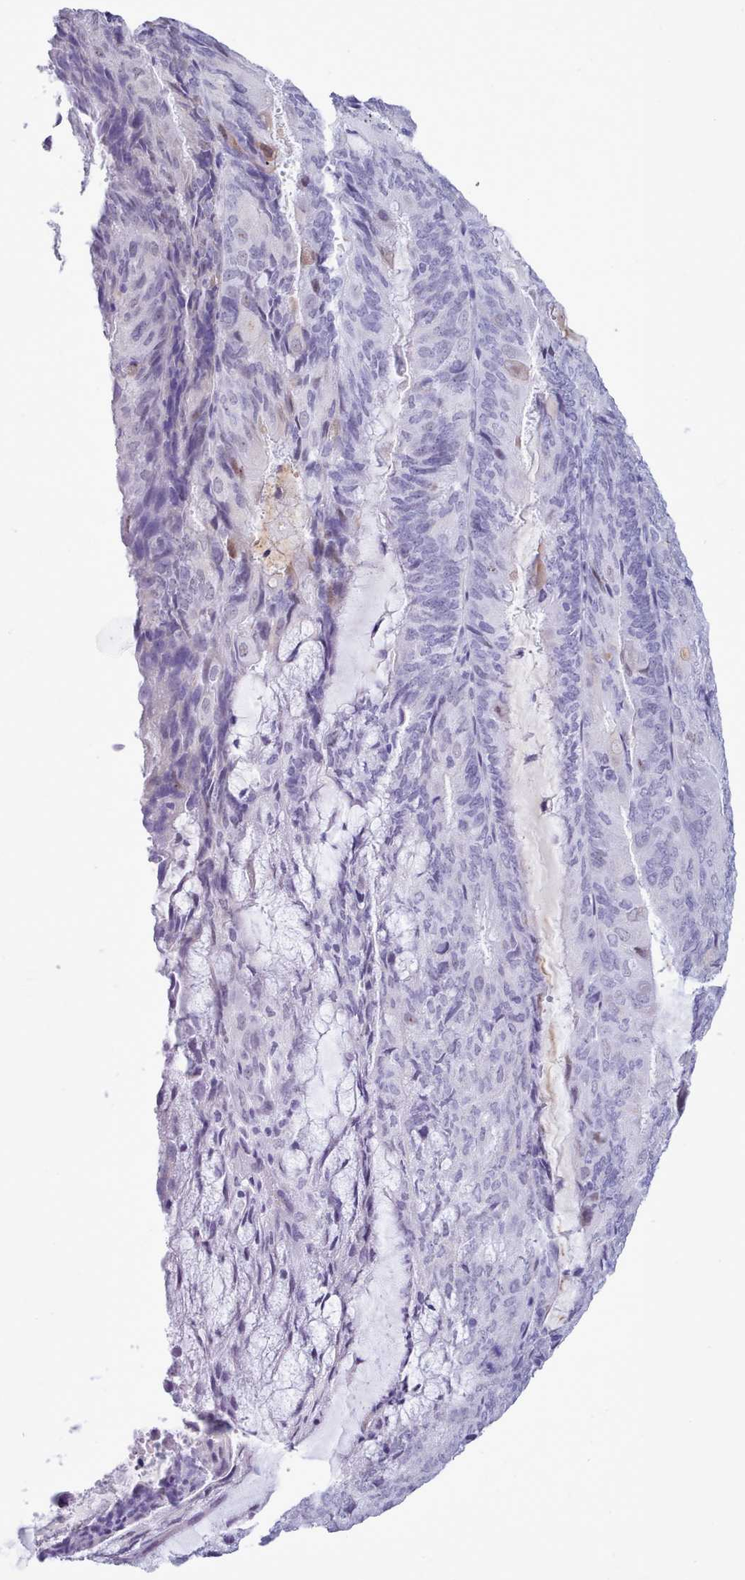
{"staining": {"intensity": "negative", "quantity": "none", "location": "none"}, "tissue": "endometrial cancer", "cell_type": "Tumor cells", "image_type": "cancer", "snomed": [{"axis": "morphology", "description": "Adenocarcinoma, NOS"}, {"axis": "topography", "description": "Endometrium"}], "caption": "Immunohistochemistry of human endometrial adenocarcinoma exhibits no staining in tumor cells.", "gene": "FBXO48", "patient": {"sex": "female", "age": 81}}